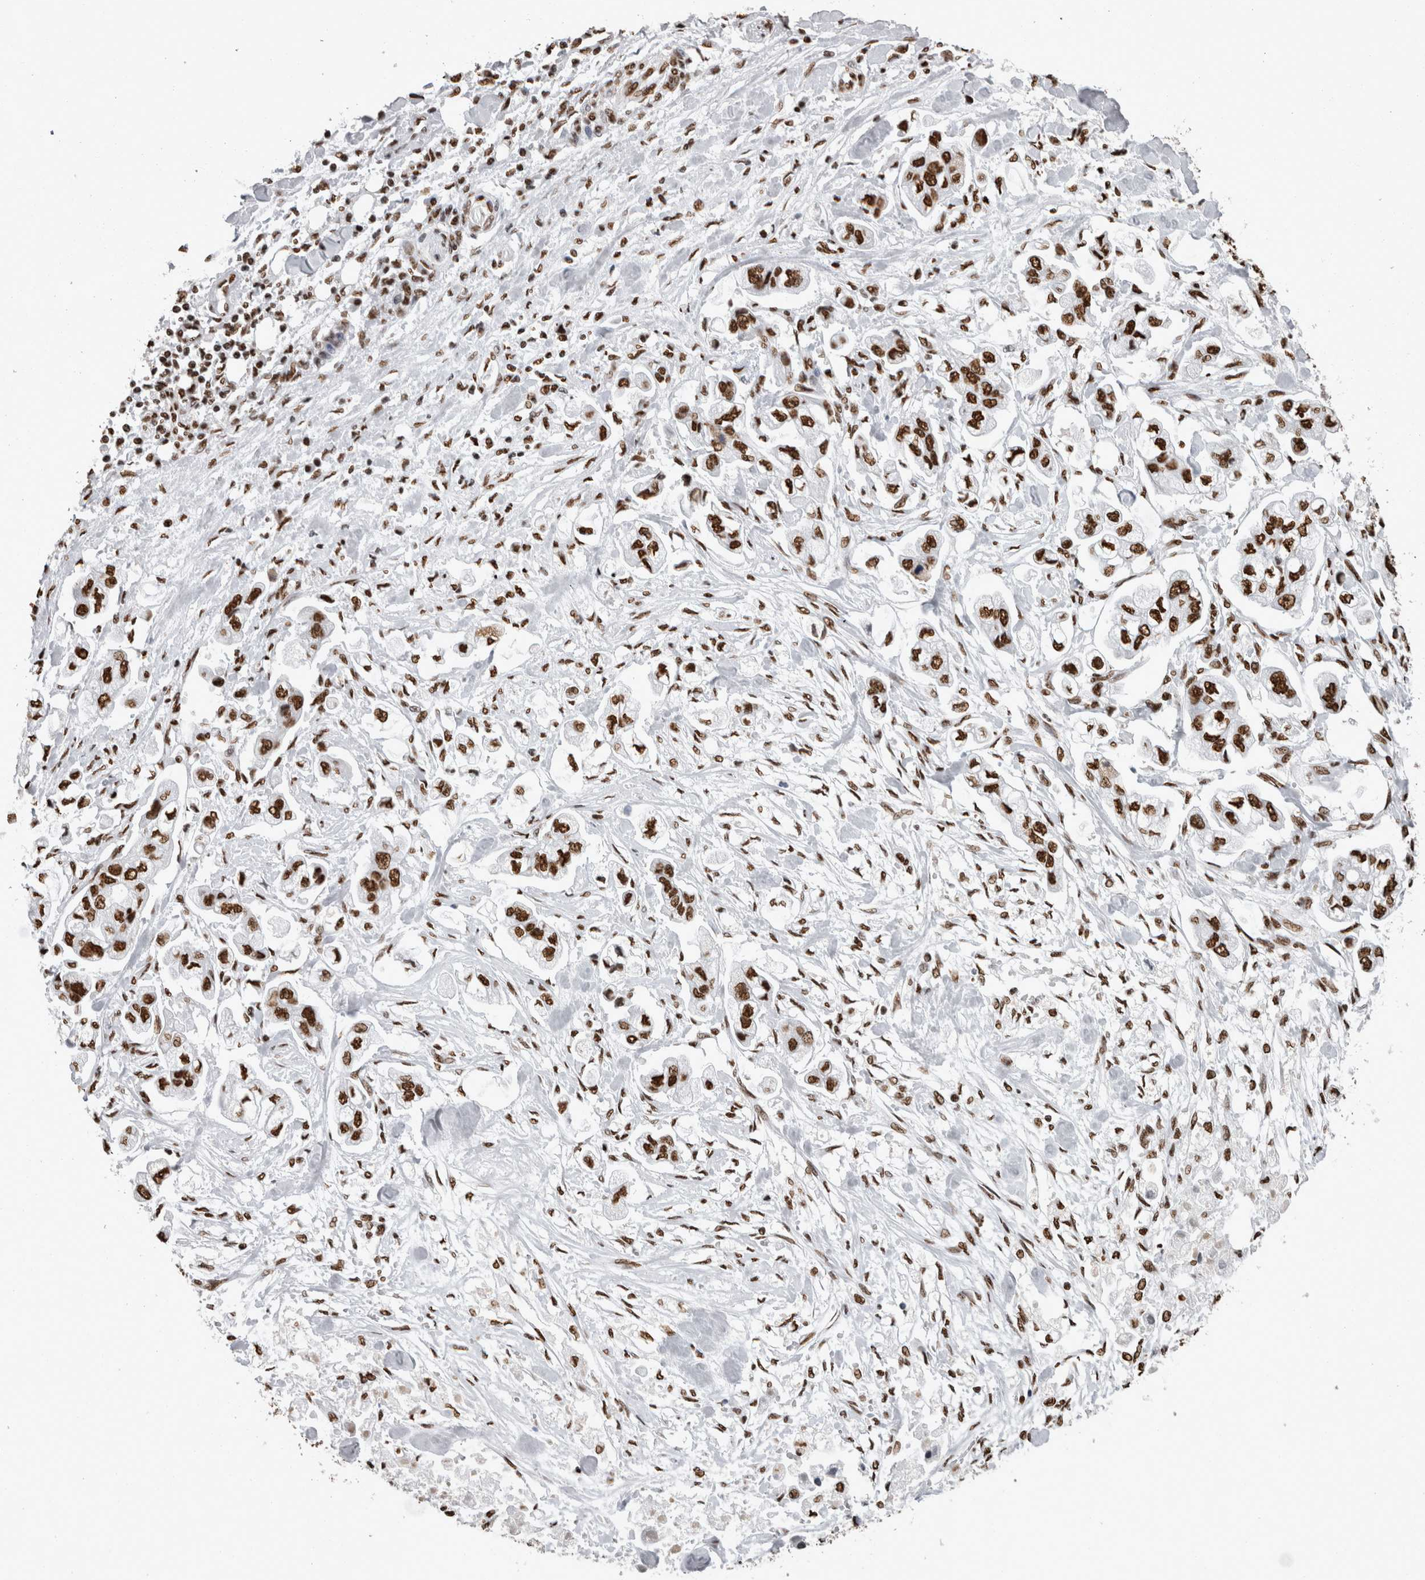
{"staining": {"intensity": "strong", "quantity": ">75%", "location": "nuclear"}, "tissue": "stomach cancer", "cell_type": "Tumor cells", "image_type": "cancer", "snomed": [{"axis": "morphology", "description": "Normal tissue, NOS"}, {"axis": "morphology", "description": "Adenocarcinoma, NOS"}, {"axis": "topography", "description": "Stomach"}], "caption": "About >75% of tumor cells in human stomach adenocarcinoma display strong nuclear protein positivity as visualized by brown immunohistochemical staining.", "gene": "HNRNPM", "patient": {"sex": "male", "age": 62}}